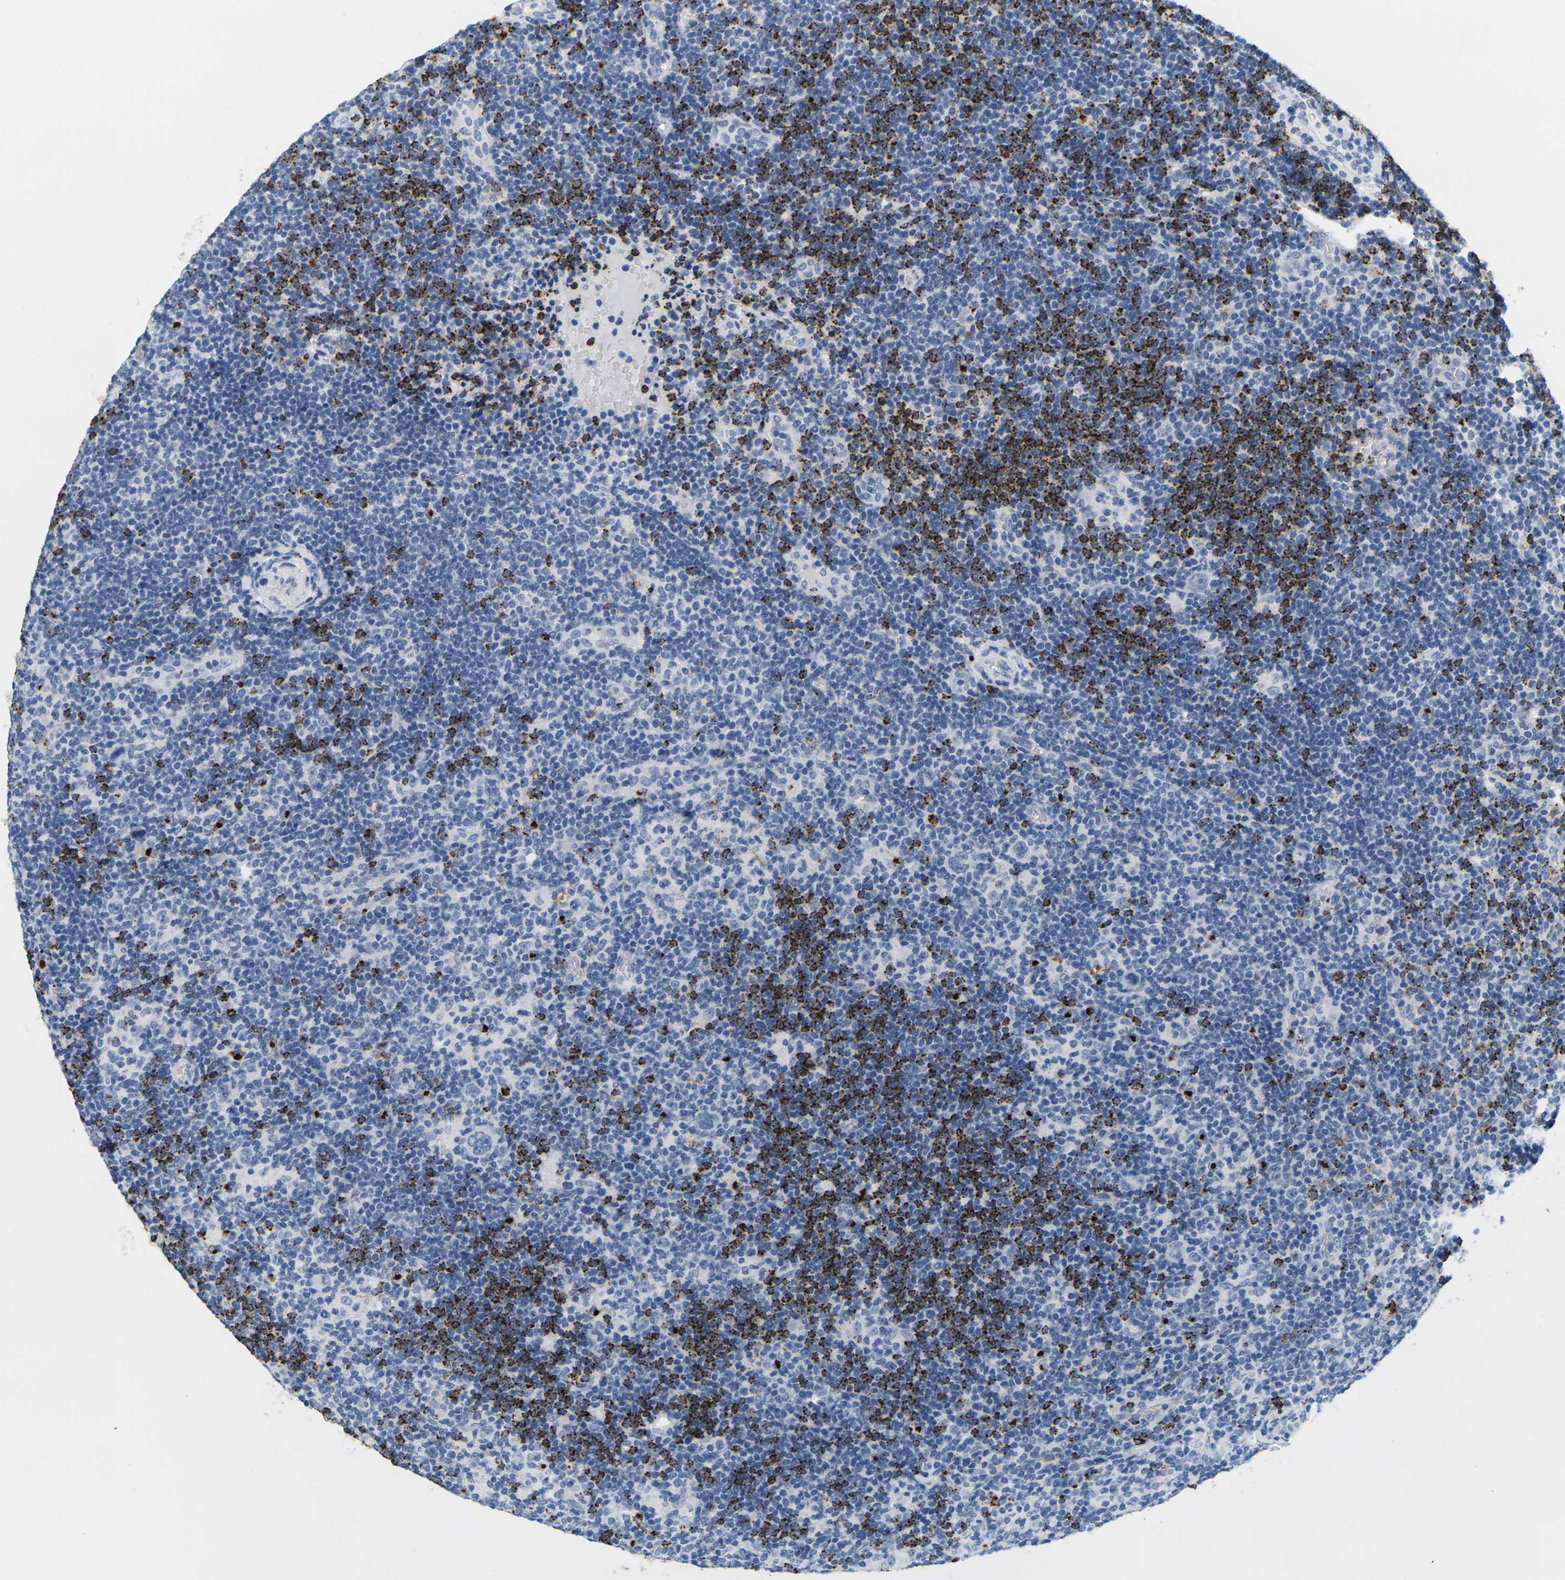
{"staining": {"intensity": "negative", "quantity": "none", "location": "none"}, "tissue": "lymphoma", "cell_type": "Tumor cells", "image_type": "cancer", "snomed": [{"axis": "morphology", "description": "Hodgkin's disease, NOS"}, {"axis": "topography", "description": "Lymph node"}], "caption": "There is no significant expression in tumor cells of Hodgkin's disease.", "gene": "HLA-DOB", "patient": {"sex": "female", "age": 57}}